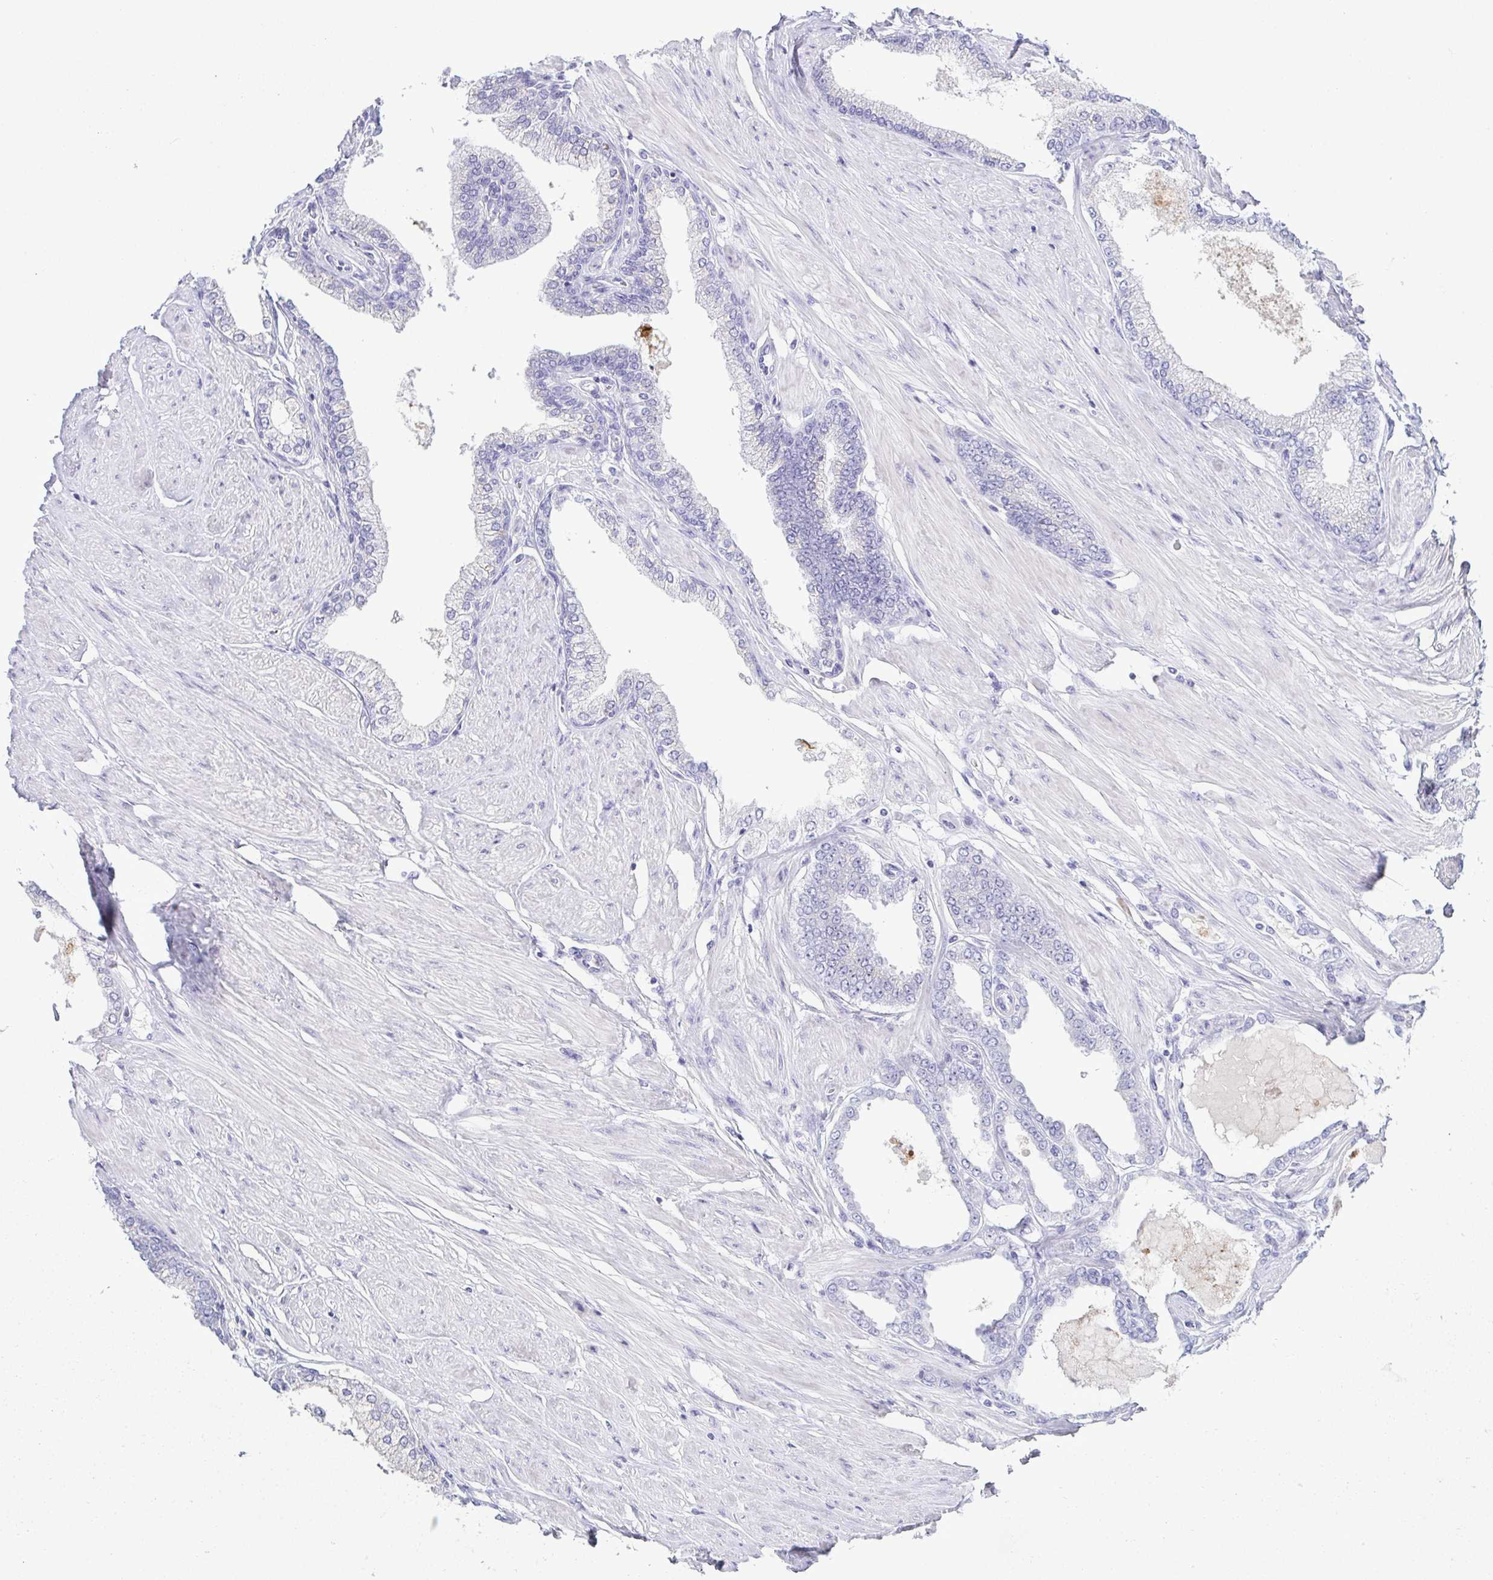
{"staining": {"intensity": "negative", "quantity": "none", "location": "none"}, "tissue": "prostate cancer", "cell_type": "Tumor cells", "image_type": "cancer", "snomed": [{"axis": "morphology", "description": "Adenocarcinoma, Low grade"}, {"axis": "topography", "description": "Prostate"}], "caption": "This is an immunohistochemistry micrograph of prostate low-grade adenocarcinoma. There is no staining in tumor cells.", "gene": "AZU1", "patient": {"sex": "male", "age": 55}}